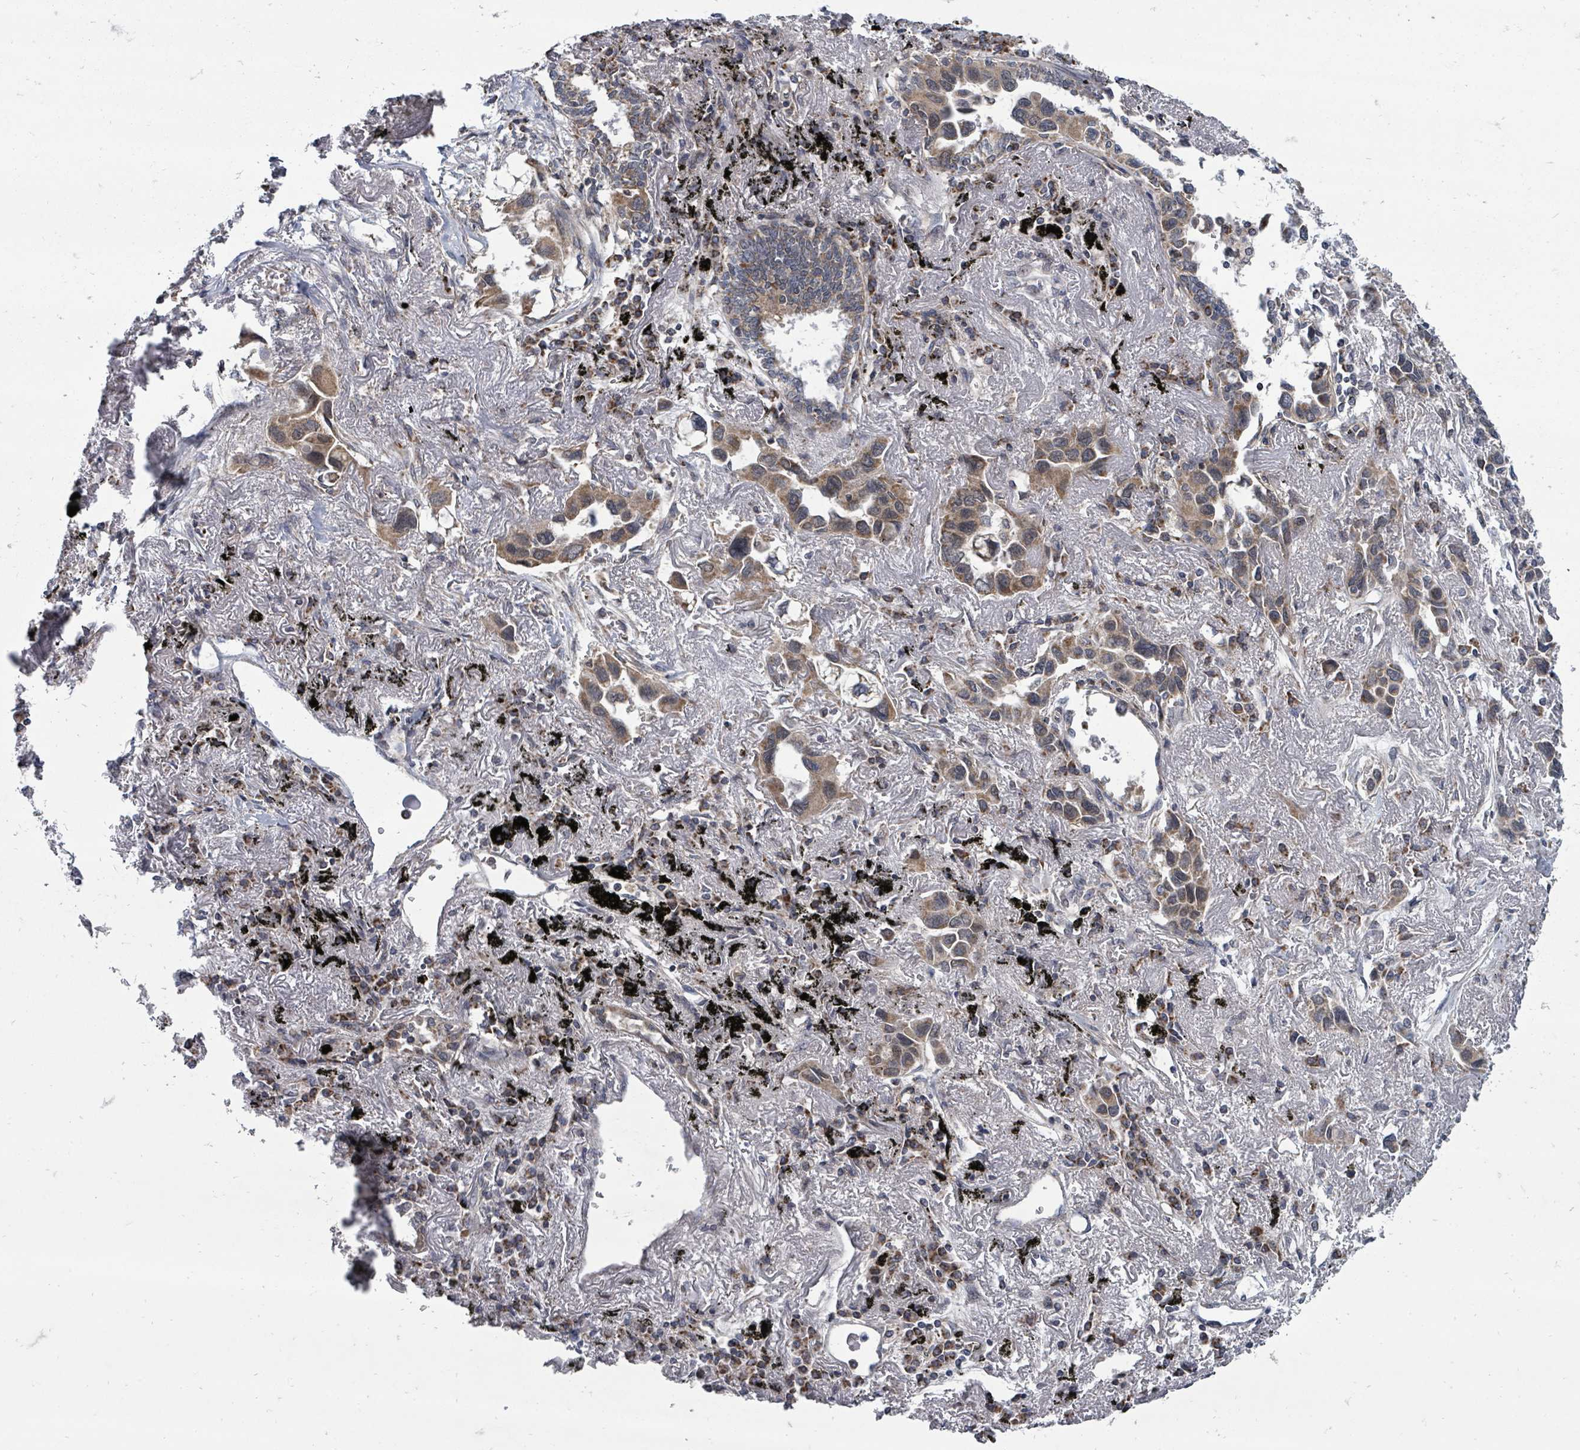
{"staining": {"intensity": "moderate", "quantity": ">75%", "location": "cytoplasmic/membranous"}, "tissue": "lung cancer", "cell_type": "Tumor cells", "image_type": "cancer", "snomed": [{"axis": "morphology", "description": "Adenocarcinoma, NOS"}, {"axis": "topography", "description": "Lung"}], "caption": "Human adenocarcinoma (lung) stained with a brown dye reveals moderate cytoplasmic/membranous positive expression in approximately >75% of tumor cells.", "gene": "MAGOHB", "patient": {"sex": "female", "age": 76}}